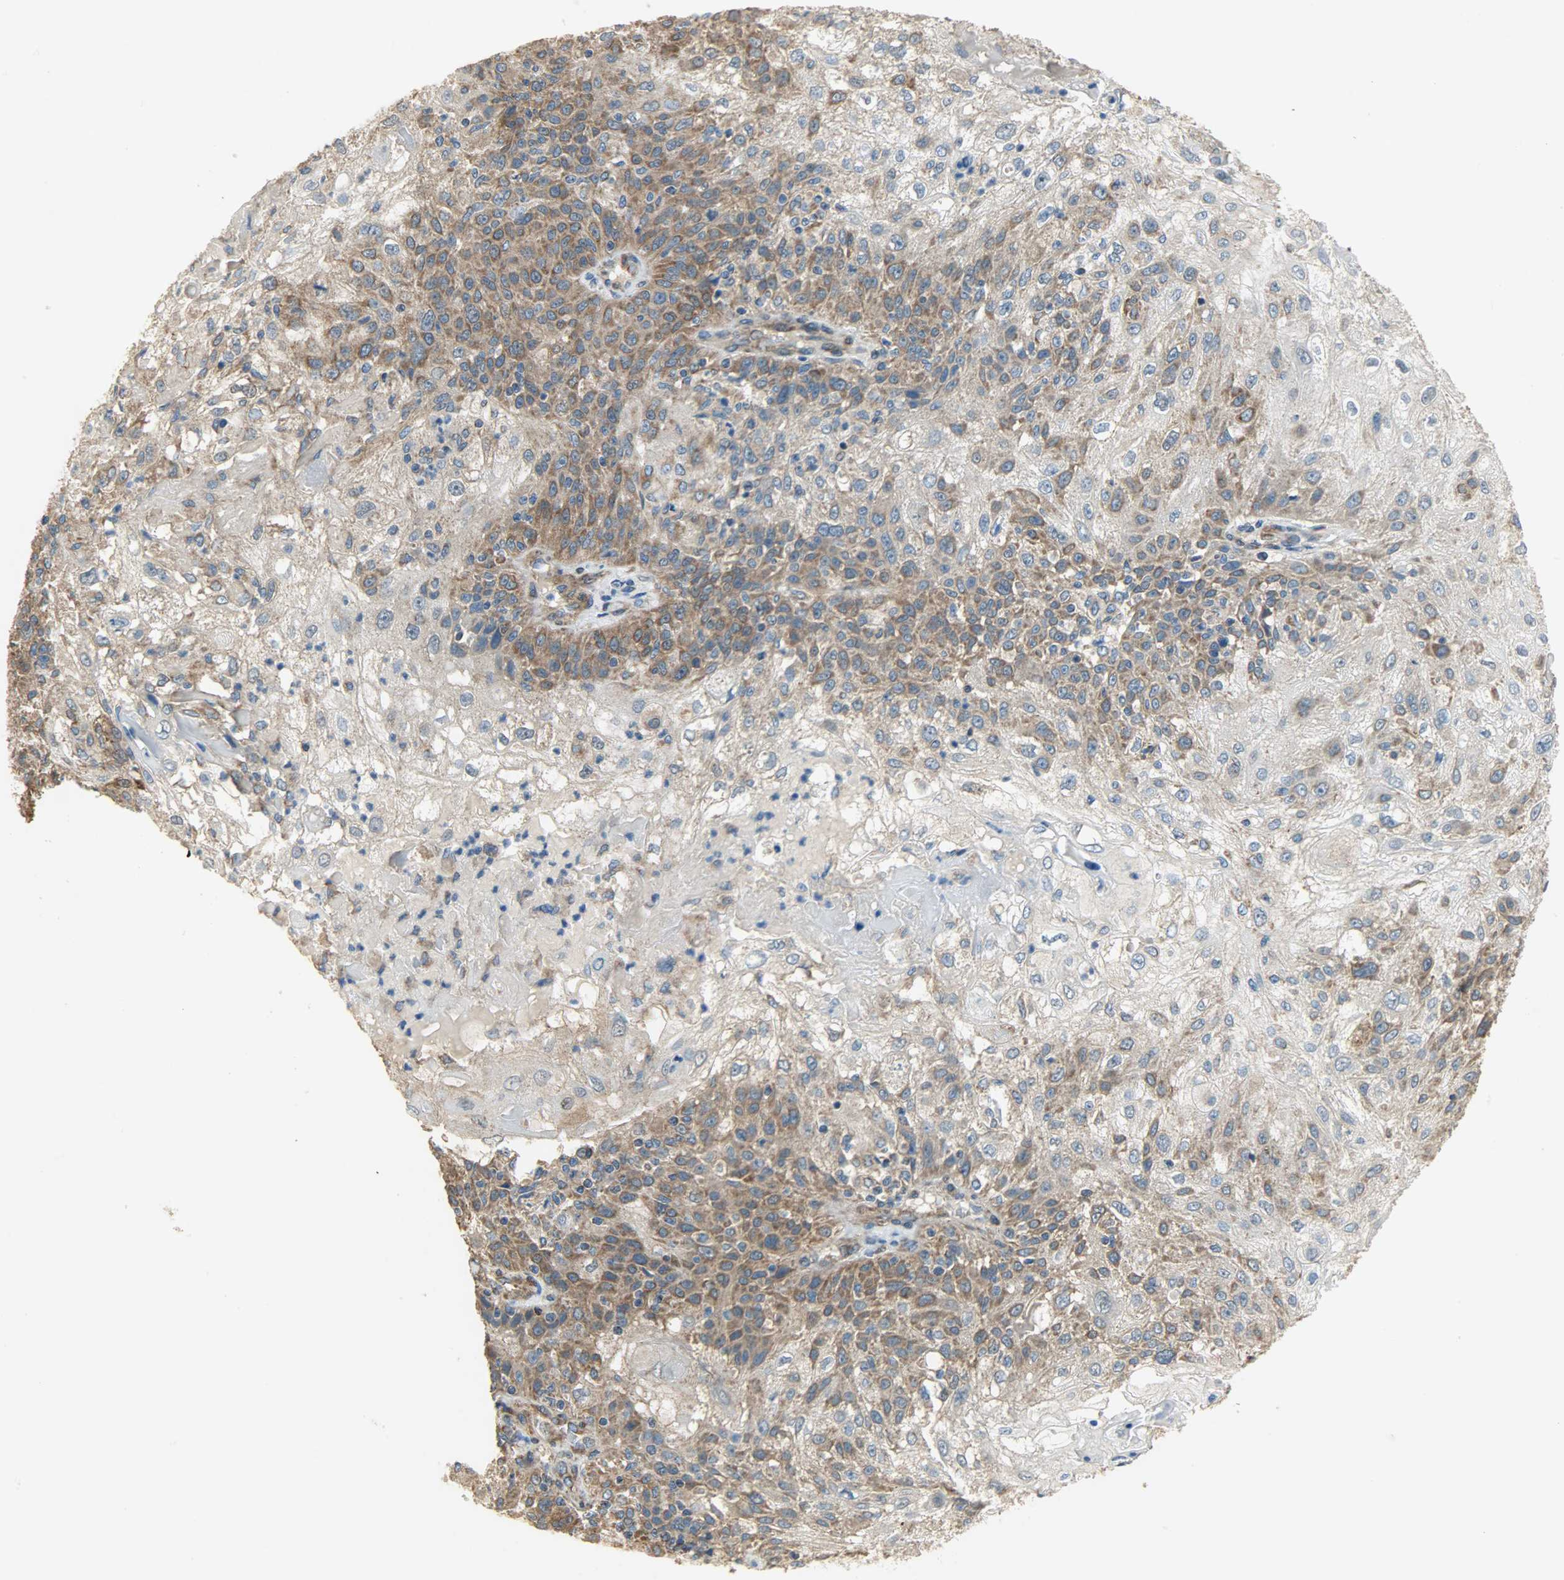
{"staining": {"intensity": "strong", "quantity": "25%-75%", "location": "cytoplasmic/membranous"}, "tissue": "skin cancer", "cell_type": "Tumor cells", "image_type": "cancer", "snomed": [{"axis": "morphology", "description": "Normal tissue, NOS"}, {"axis": "morphology", "description": "Squamous cell carcinoma, NOS"}, {"axis": "topography", "description": "Skin"}], "caption": "Human skin cancer stained for a protein (brown) demonstrates strong cytoplasmic/membranous positive expression in approximately 25%-75% of tumor cells.", "gene": "C1orf198", "patient": {"sex": "female", "age": 83}}